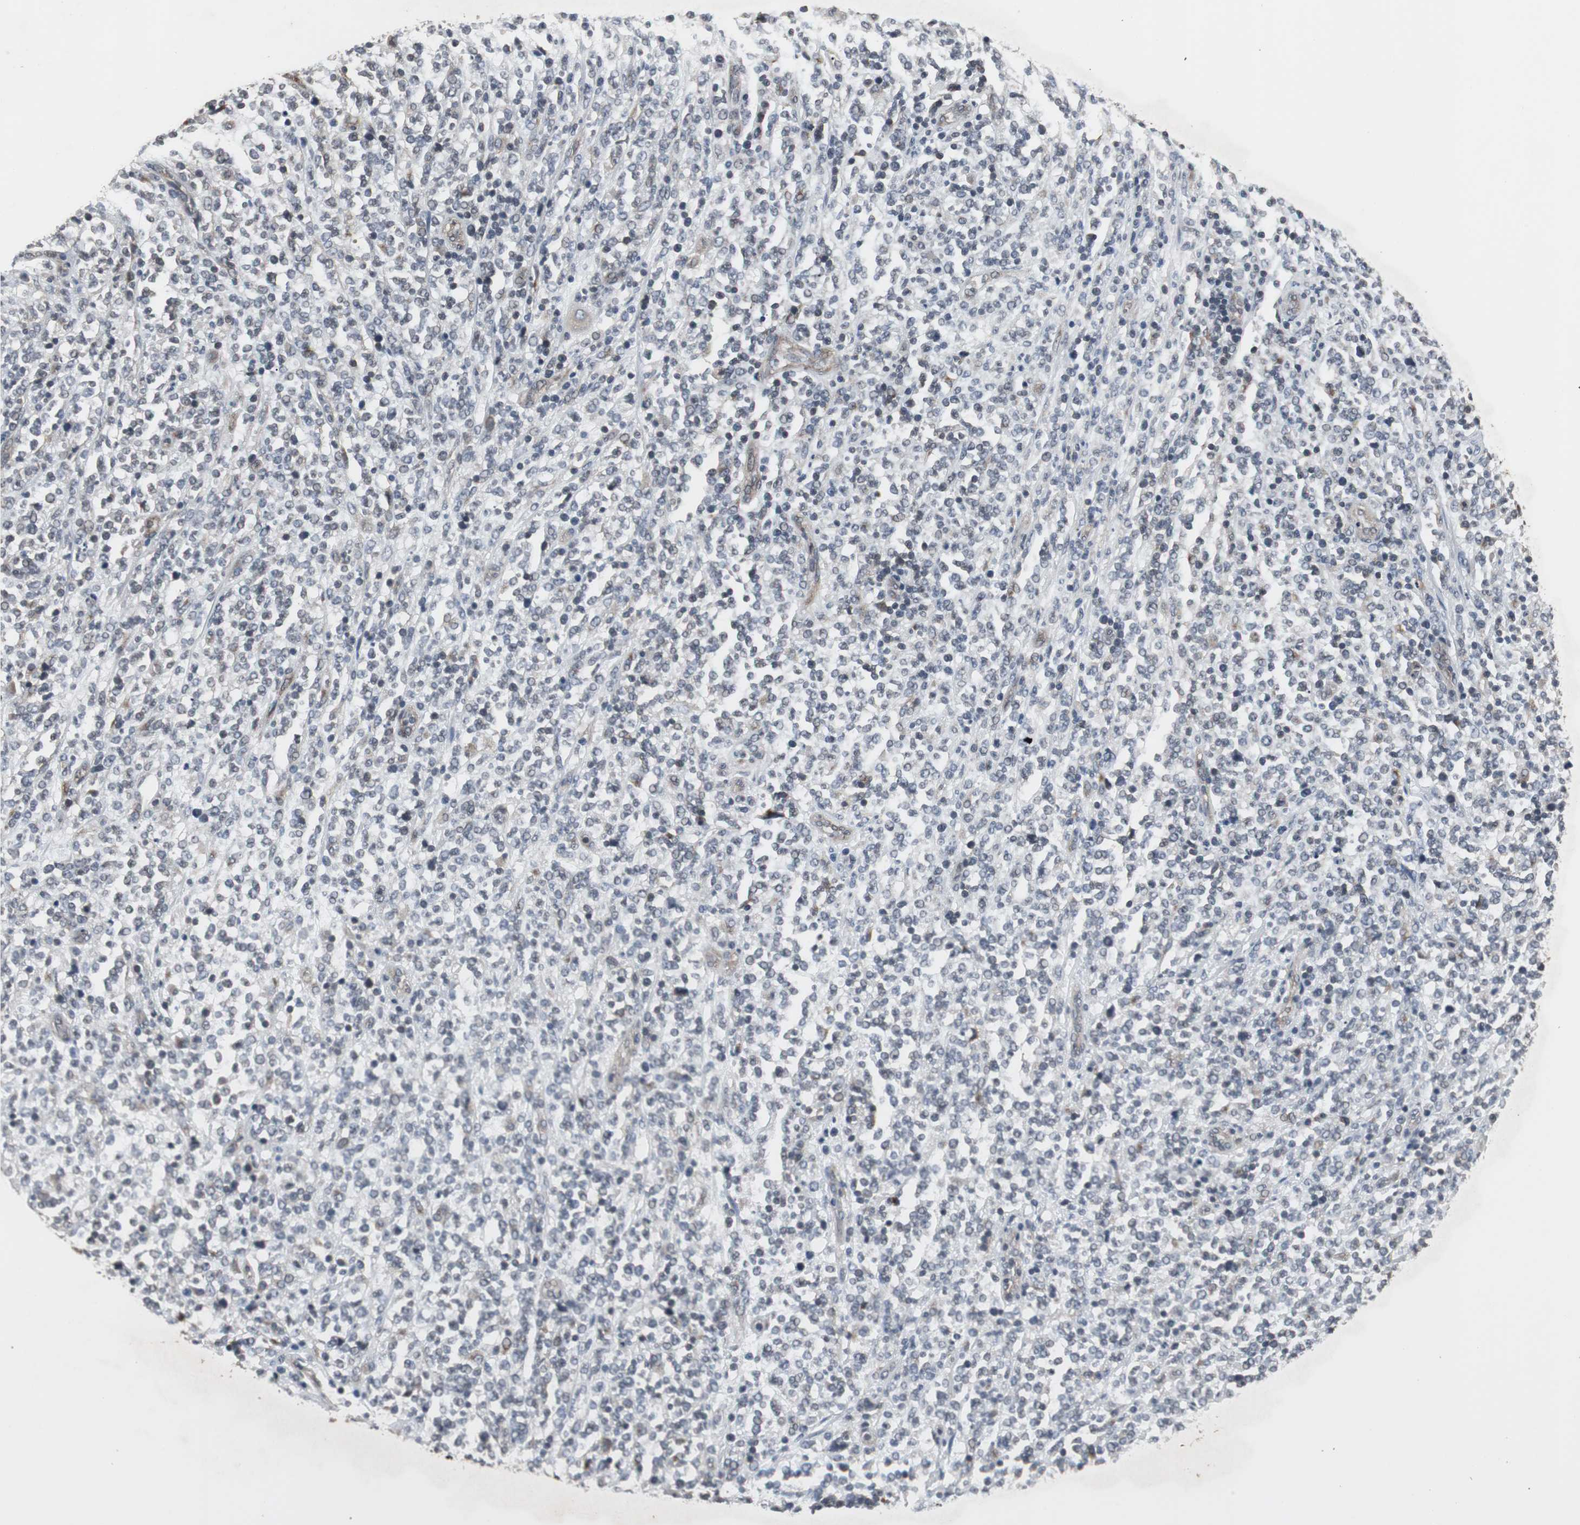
{"staining": {"intensity": "weak", "quantity": "25%-75%", "location": "cytoplasmic/membranous"}, "tissue": "lymphoma", "cell_type": "Tumor cells", "image_type": "cancer", "snomed": [{"axis": "morphology", "description": "Malignant lymphoma, non-Hodgkin's type, High grade"}, {"axis": "topography", "description": "Soft tissue"}], "caption": "Lymphoma stained with immunohistochemistry (IHC) exhibits weak cytoplasmic/membranous staining in about 25%-75% of tumor cells.", "gene": "ATP2B2", "patient": {"sex": "male", "age": 18}}